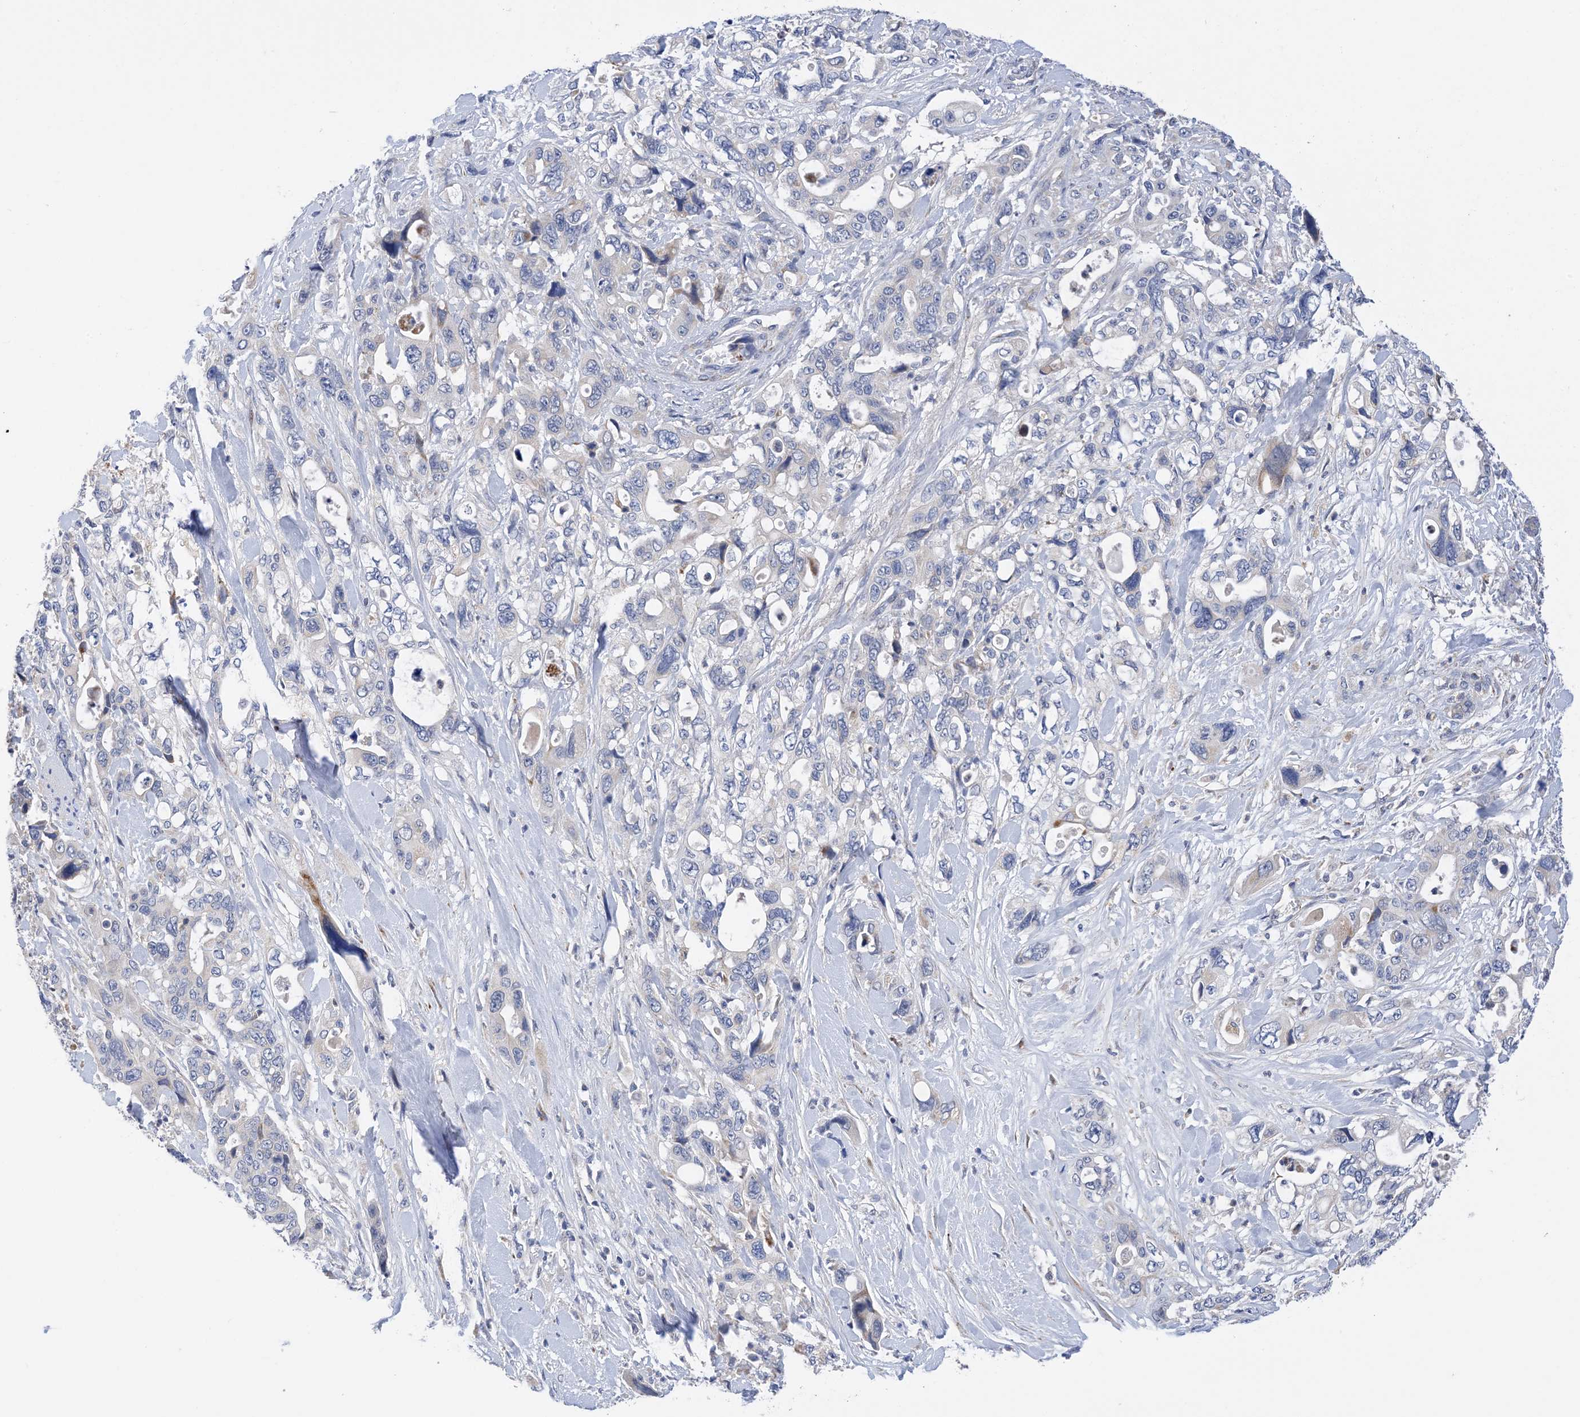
{"staining": {"intensity": "negative", "quantity": "none", "location": "none"}, "tissue": "pancreatic cancer", "cell_type": "Tumor cells", "image_type": "cancer", "snomed": [{"axis": "morphology", "description": "Adenocarcinoma, NOS"}, {"axis": "topography", "description": "Pancreas"}], "caption": "Tumor cells are negative for protein expression in human pancreatic cancer (adenocarcinoma). The staining was performed using DAB (3,3'-diaminobenzidine) to visualize the protein expression in brown, while the nuclei were stained in blue with hematoxylin (Magnification: 20x).", "gene": "PLK4", "patient": {"sex": "male", "age": 46}}